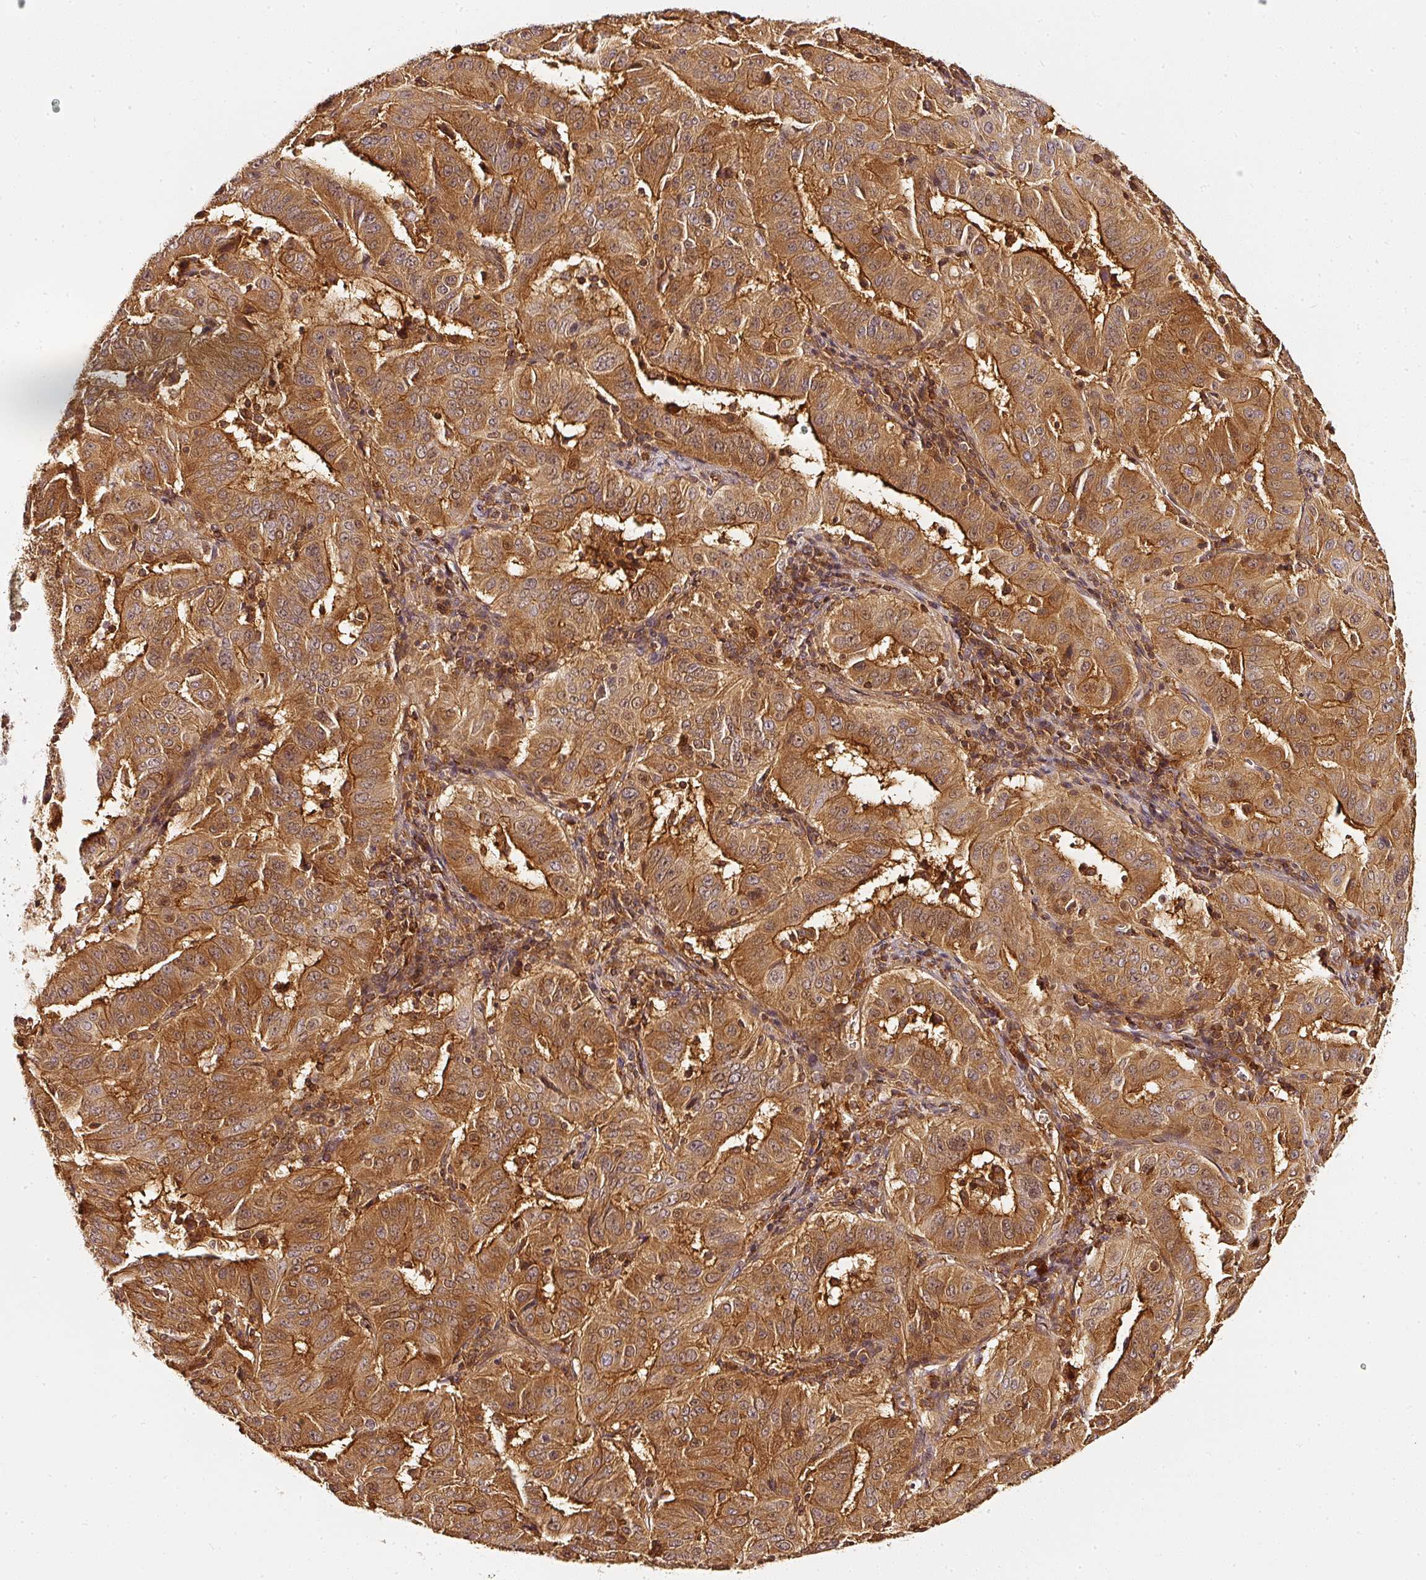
{"staining": {"intensity": "strong", "quantity": ">75%", "location": "cytoplasmic/membranous,nuclear"}, "tissue": "pancreatic cancer", "cell_type": "Tumor cells", "image_type": "cancer", "snomed": [{"axis": "morphology", "description": "Adenocarcinoma, NOS"}, {"axis": "topography", "description": "Pancreas"}], "caption": "A high-resolution photomicrograph shows IHC staining of pancreatic cancer, which demonstrates strong cytoplasmic/membranous and nuclear staining in about >75% of tumor cells.", "gene": "ASMTL", "patient": {"sex": "male", "age": 63}}